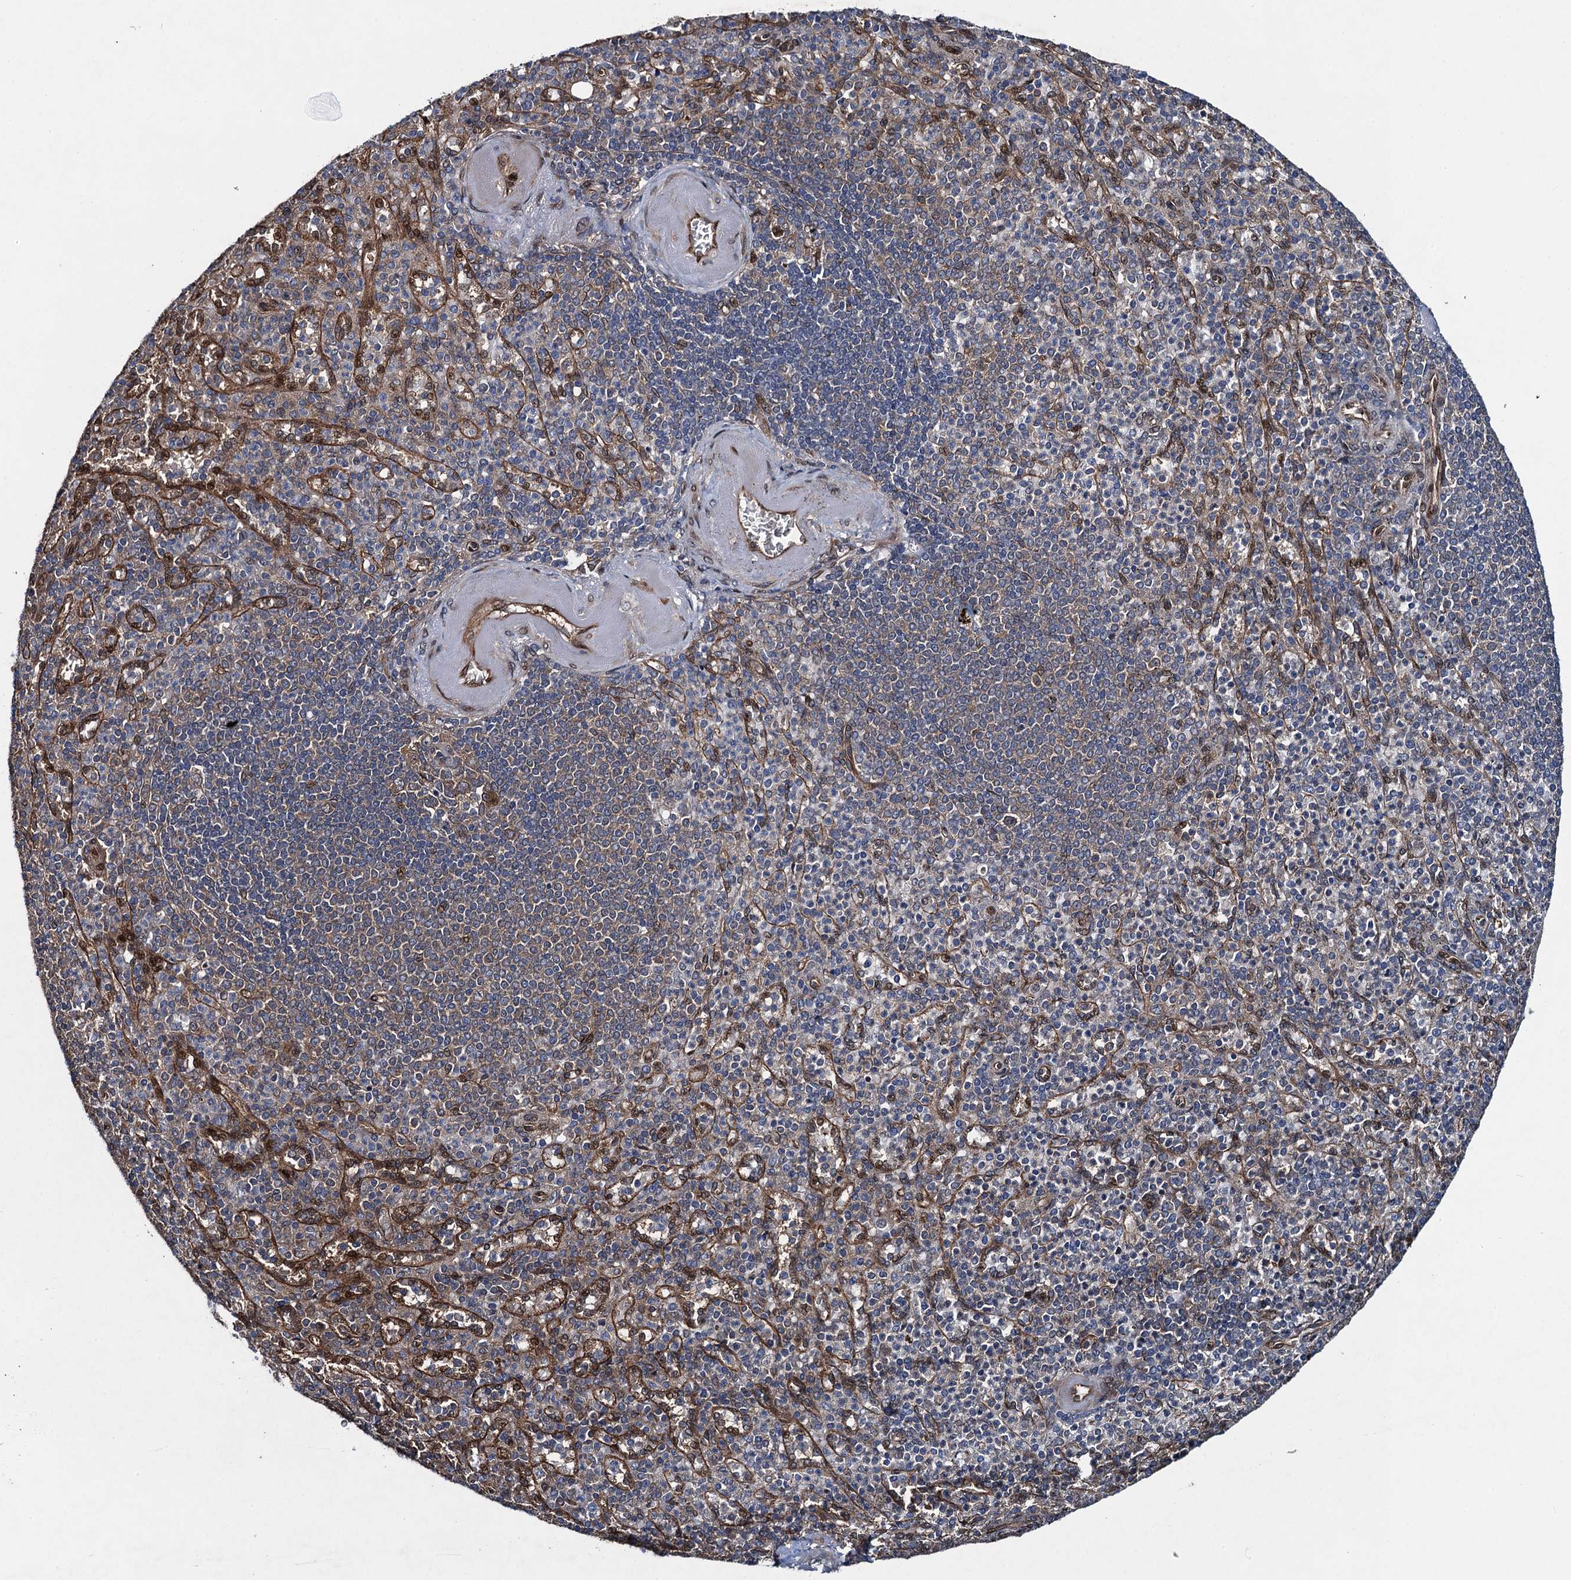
{"staining": {"intensity": "weak", "quantity": "<25%", "location": "cytoplasmic/membranous"}, "tissue": "spleen", "cell_type": "Cells in red pulp", "image_type": "normal", "snomed": [{"axis": "morphology", "description": "Normal tissue, NOS"}, {"axis": "topography", "description": "Spleen"}], "caption": "Spleen was stained to show a protein in brown. There is no significant staining in cells in red pulp. (Stains: DAB IHC with hematoxylin counter stain, Microscopy: brightfield microscopy at high magnification).", "gene": "RHOBTB1", "patient": {"sex": "female", "age": 74}}